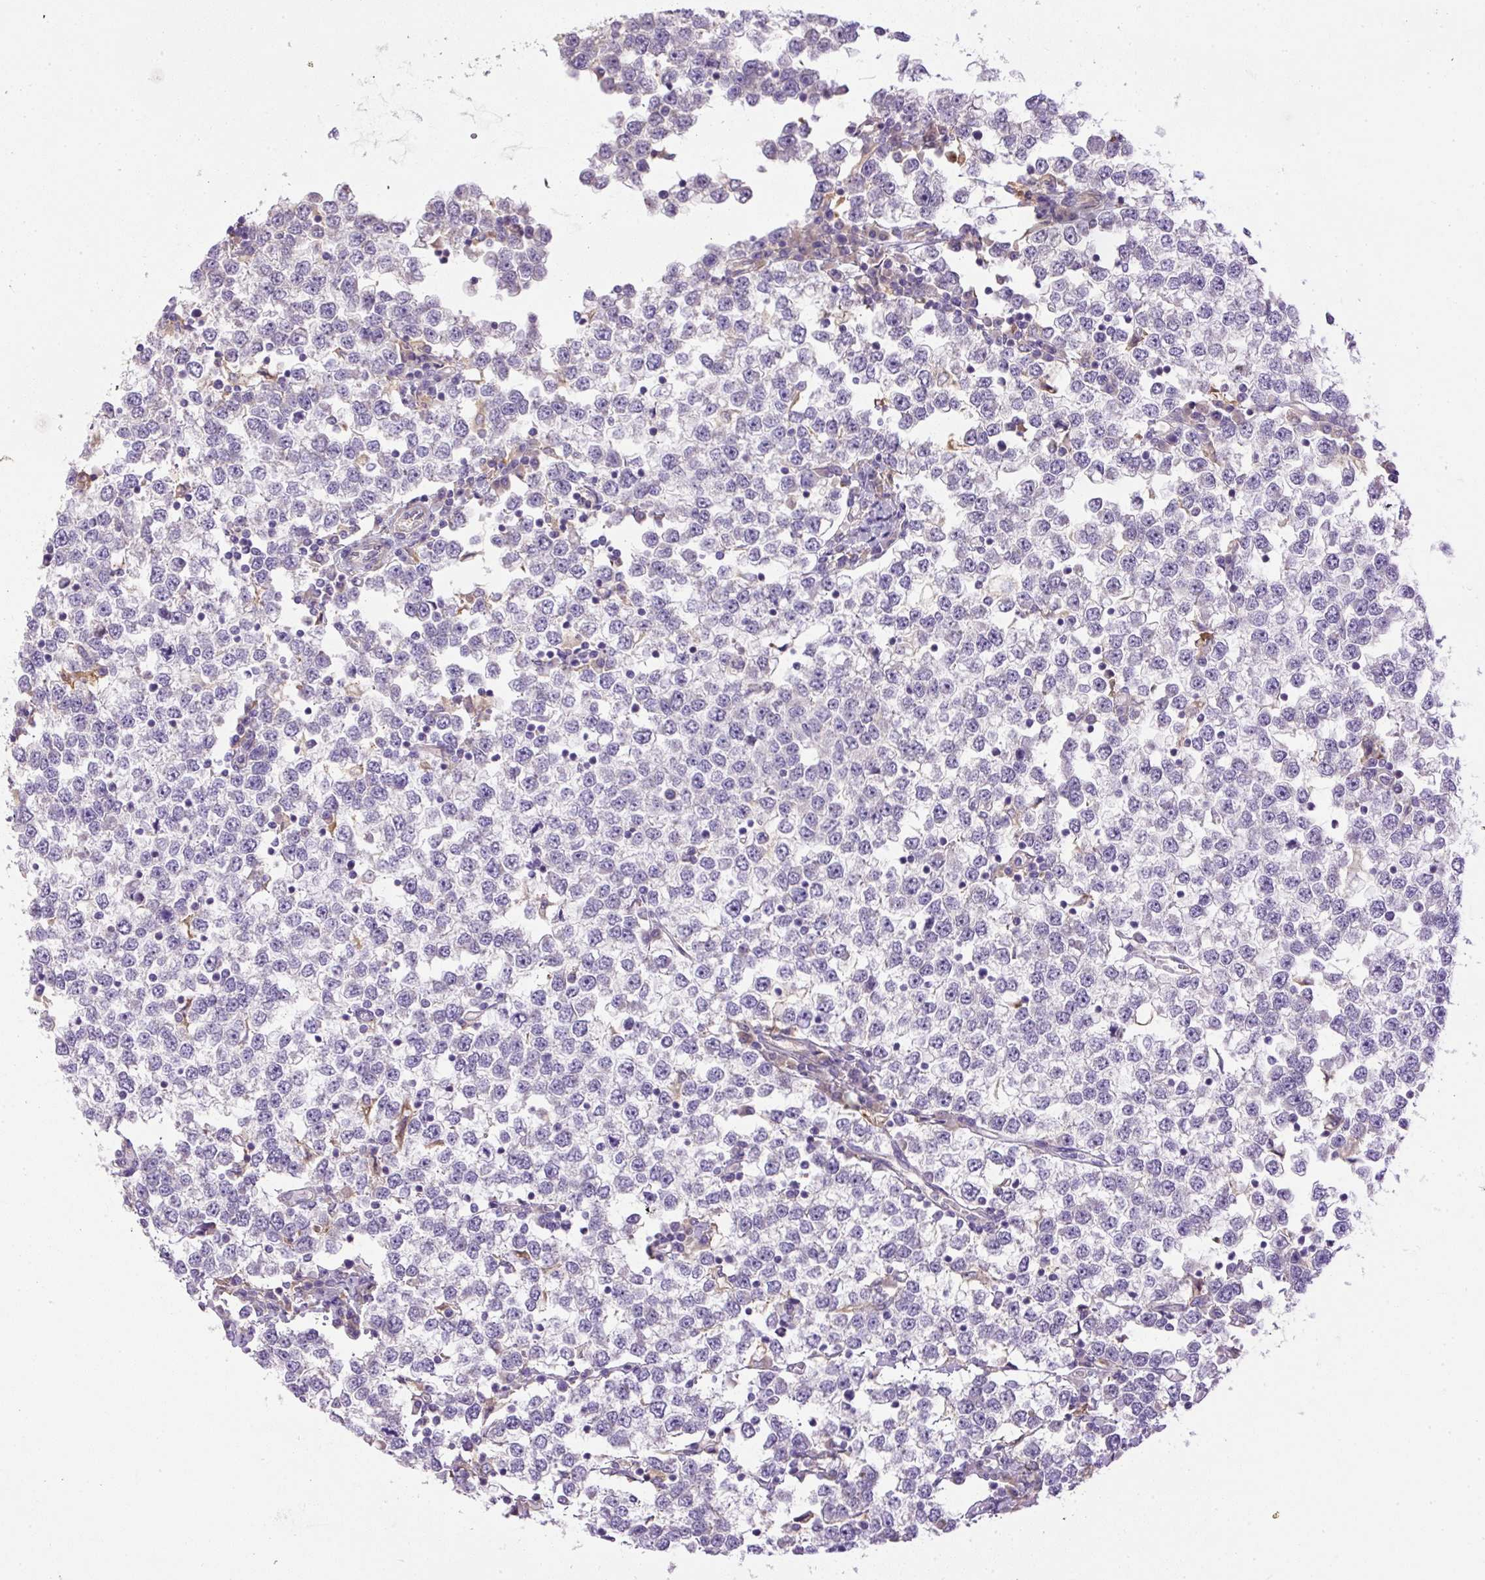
{"staining": {"intensity": "negative", "quantity": "none", "location": "none"}, "tissue": "testis cancer", "cell_type": "Tumor cells", "image_type": "cancer", "snomed": [{"axis": "morphology", "description": "Seminoma, NOS"}, {"axis": "topography", "description": "Testis"}], "caption": "IHC histopathology image of neoplastic tissue: testis cancer (seminoma) stained with DAB exhibits no significant protein staining in tumor cells.", "gene": "DAPK1", "patient": {"sex": "male", "age": 65}}